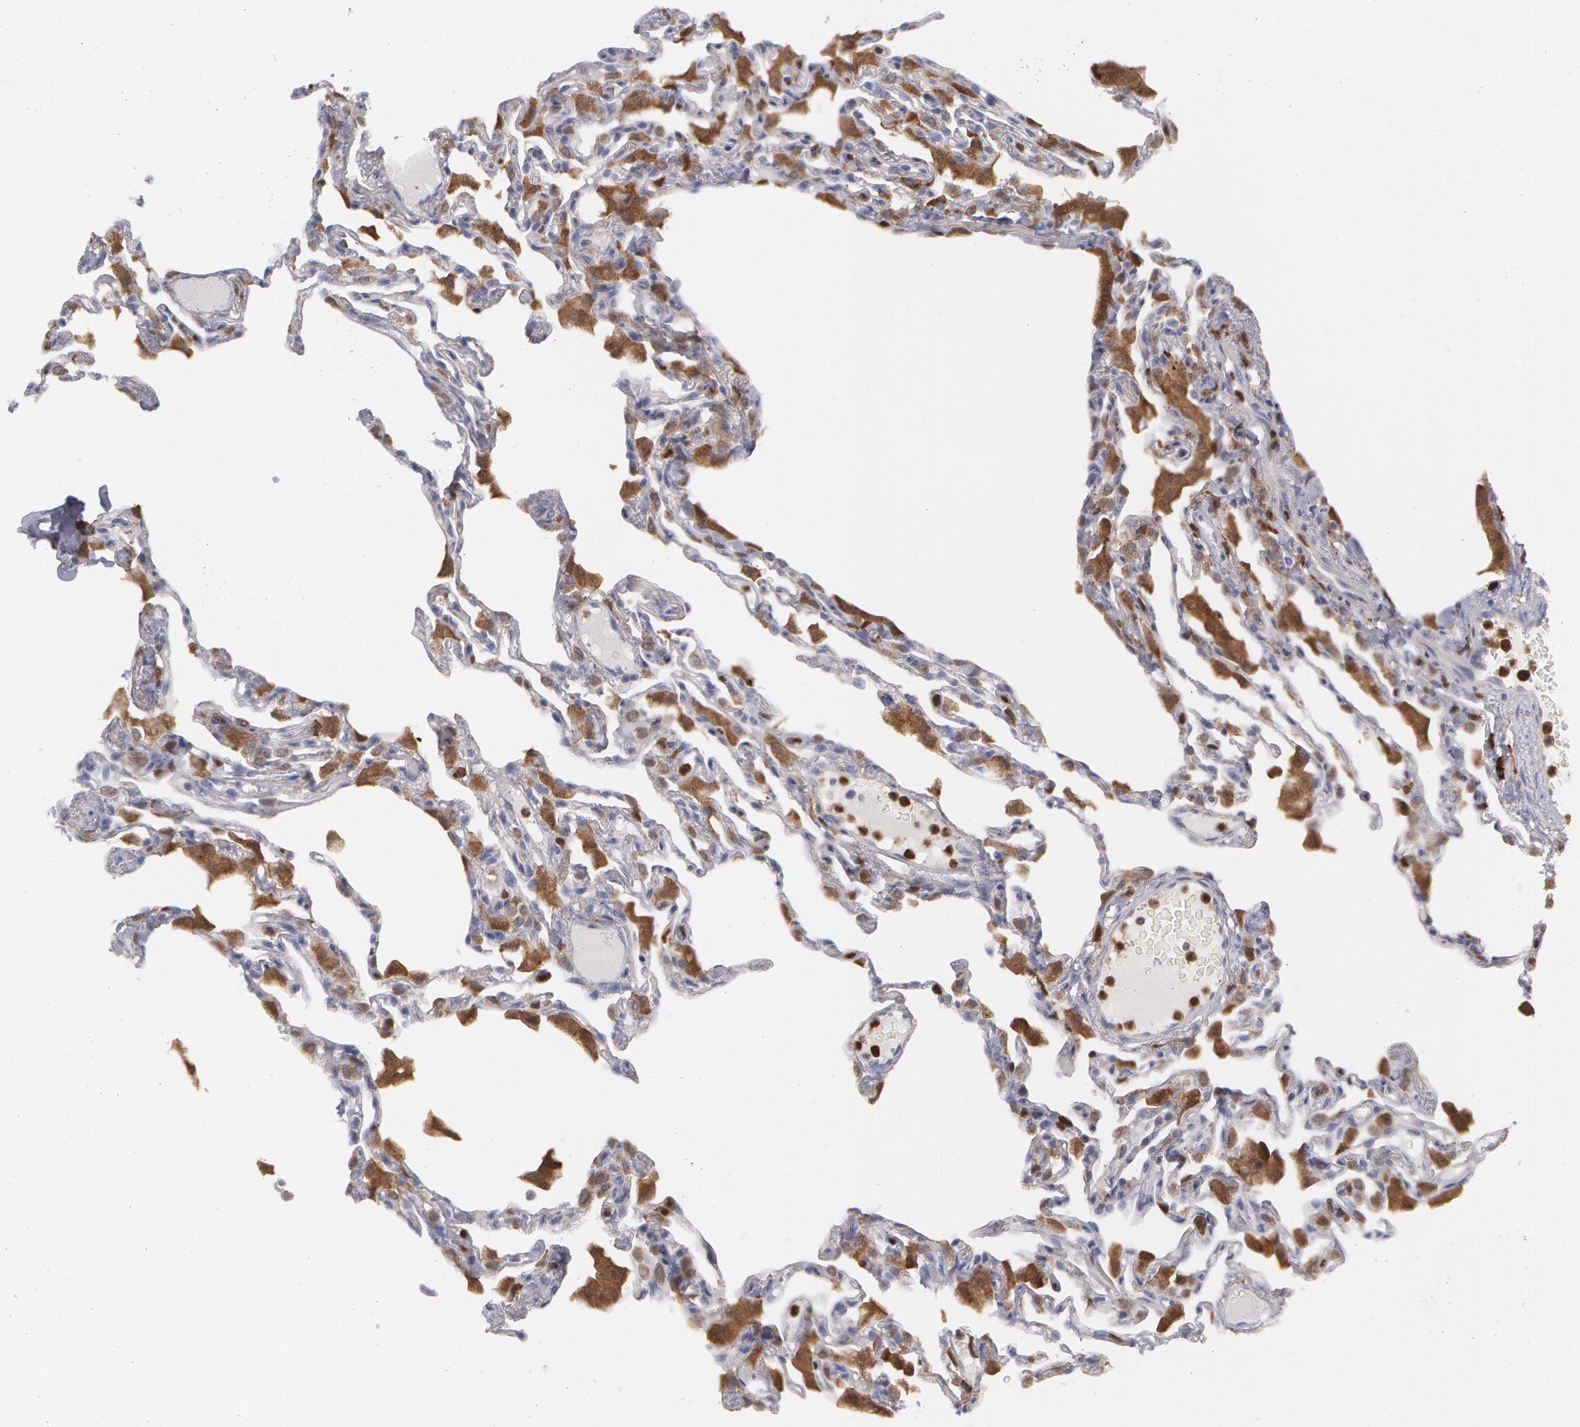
{"staining": {"intensity": "weak", "quantity": ">75%", "location": "cytoplasmic/membranous"}, "tissue": "lung", "cell_type": "Alveolar cells", "image_type": "normal", "snomed": [{"axis": "morphology", "description": "Normal tissue, NOS"}, {"axis": "topography", "description": "Lung"}], "caption": "Alveolar cells exhibit low levels of weak cytoplasmic/membranous positivity in approximately >75% of cells in unremarkable lung.", "gene": "SYK", "patient": {"sex": "female", "age": 49}}